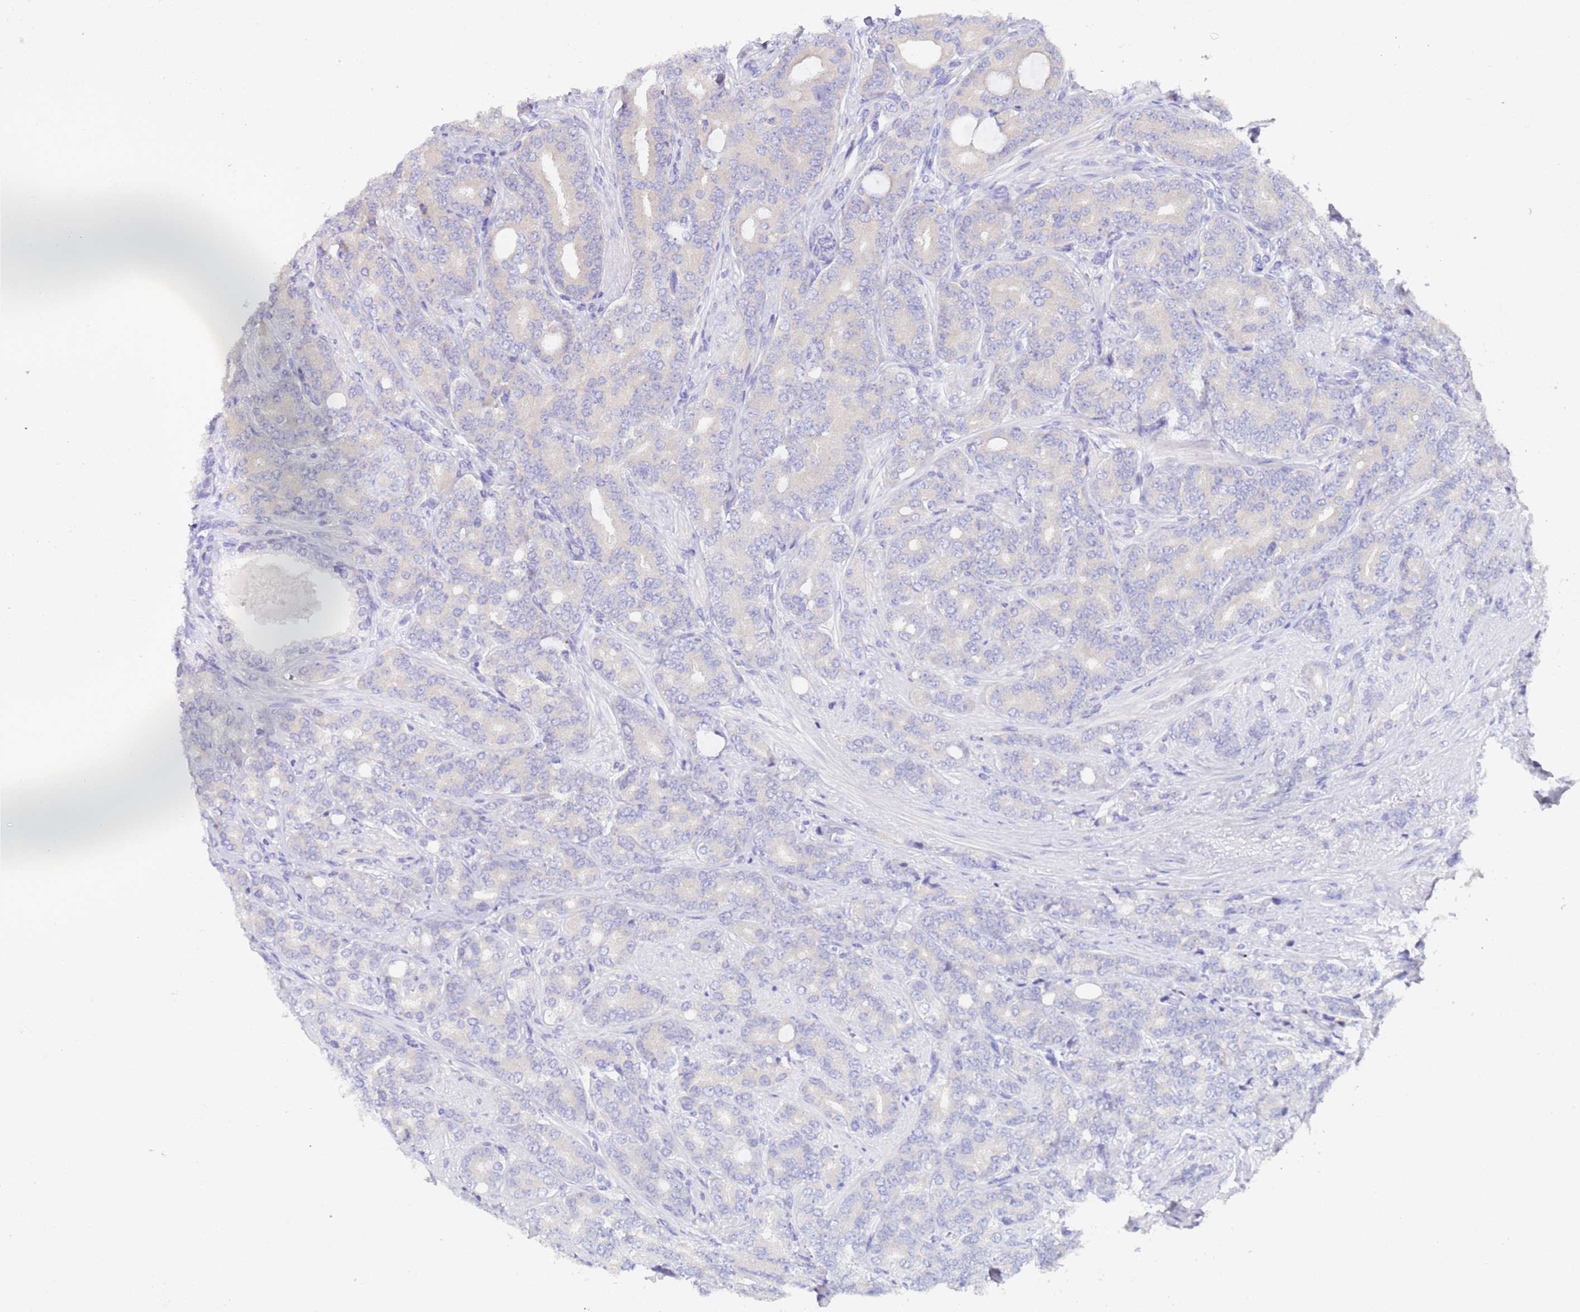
{"staining": {"intensity": "negative", "quantity": "none", "location": "none"}, "tissue": "prostate cancer", "cell_type": "Tumor cells", "image_type": "cancer", "snomed": [{"axis": "morphology", "description": "Adenocarcinoma, High grade"}, {"axis": "topography", "description": "Prostate"}], "caption": "A micrograph of prostate high-grade adenocarcinoma stained for a protein displays no brown staining in tumor cells. The staining is performed using DAB (3,3'-diaminobenzidine) brown chromogen with nuclei counter-stained in using hematoxylin.", "gene": "UBE2O", "patient": {"sex": "male", "age": 62}}